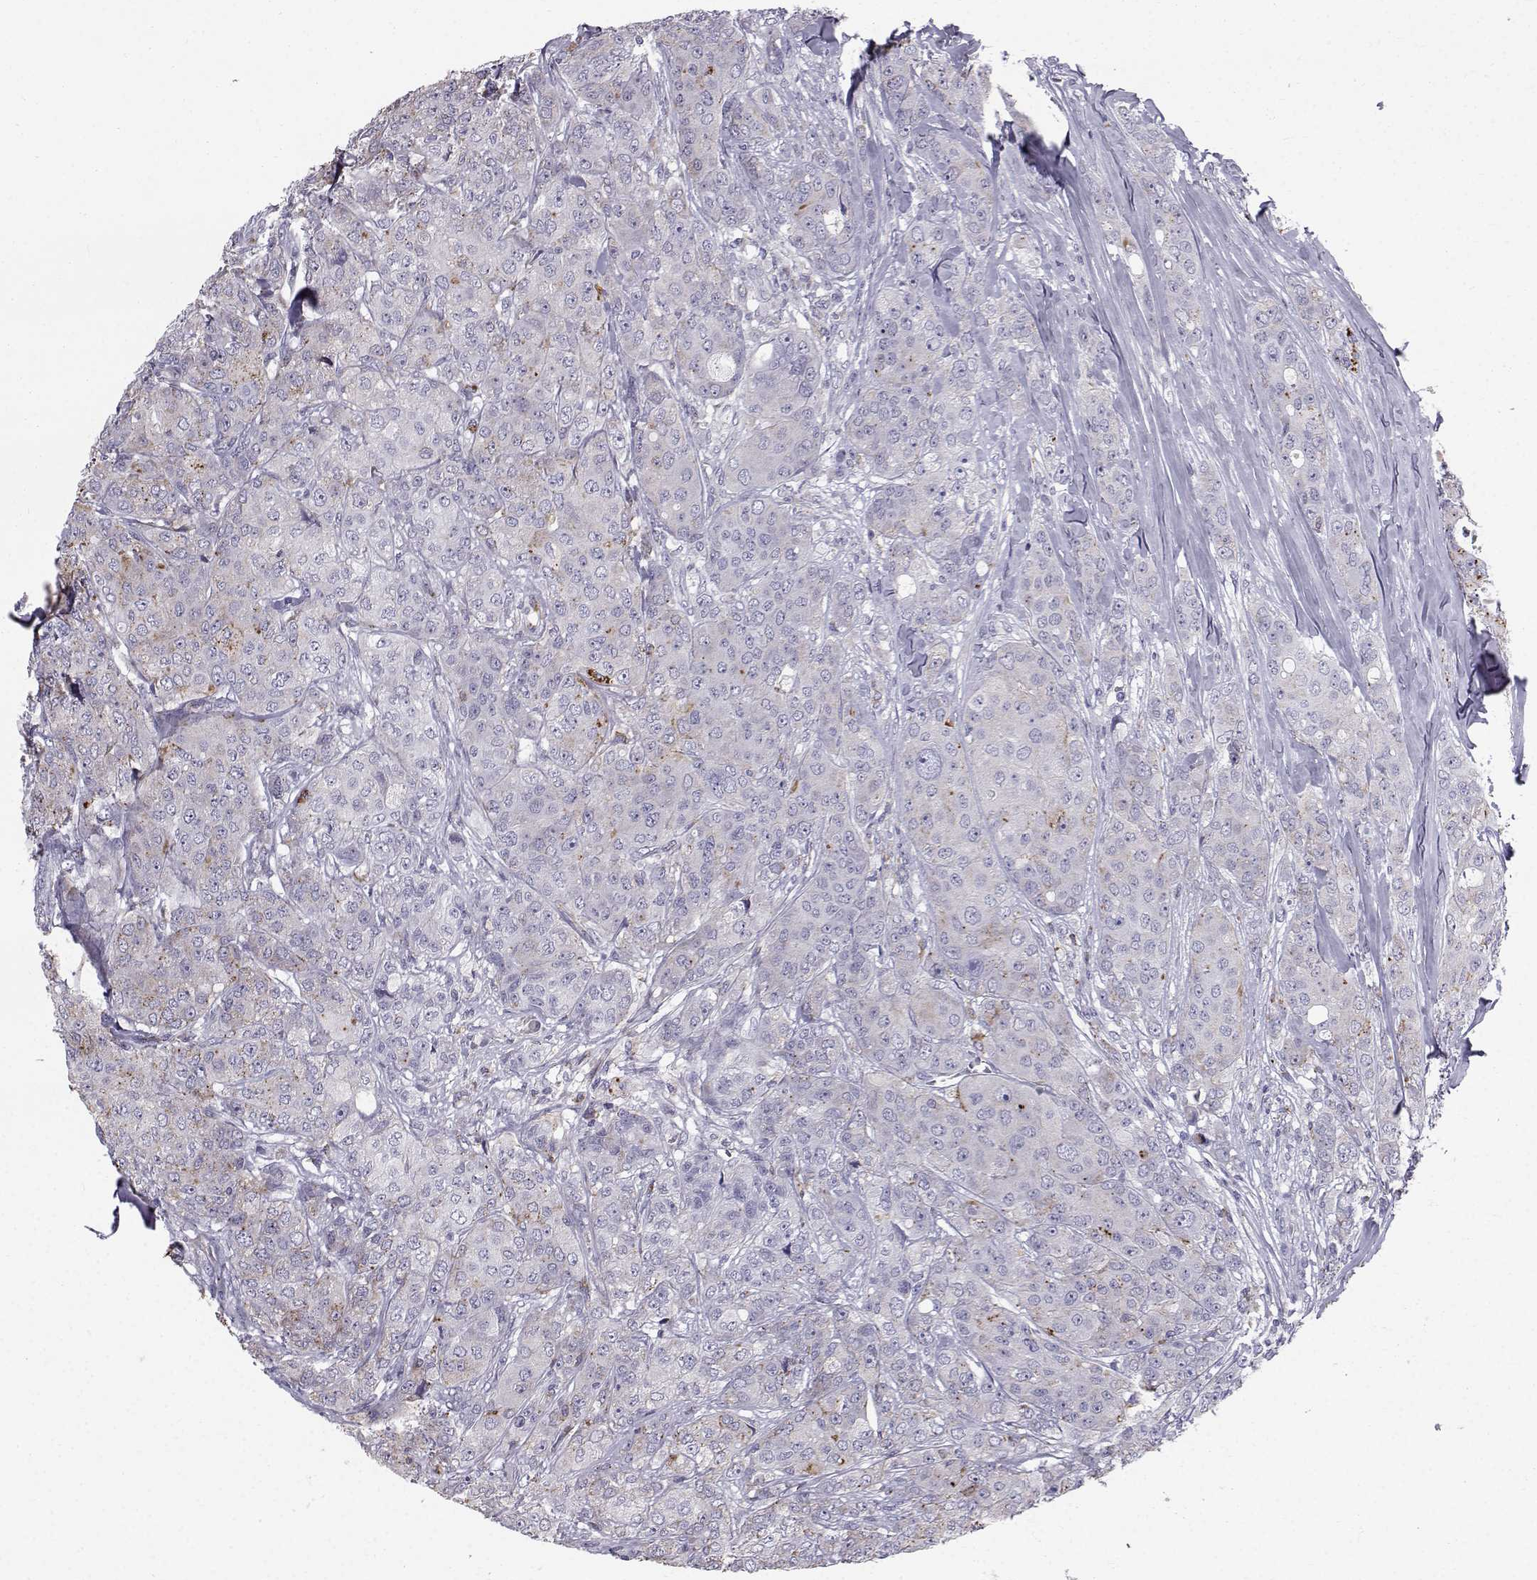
{"staining": {"intensity": "moderate", "quantity": "<25%", "location": "cytoplasmic/membranous"}, "tissue": "breast cancer", "cell_type": "Tumor cells", "image_type": "cancer", "snomed": [{"axis": "morphology", "description": "Duct carcinoma"}, {"axis": "topography", "description": "Breast"}], "caption": "A high-resolution histopathology image shows immunohistochemistry (IHC) staining of breast intraductal carcinoma, which shows moderate cytoplasmic/membranous staining in about <25% of tumor cells.", "gene": "CALCR", "patient": {"sex": "female", "age": 43}}